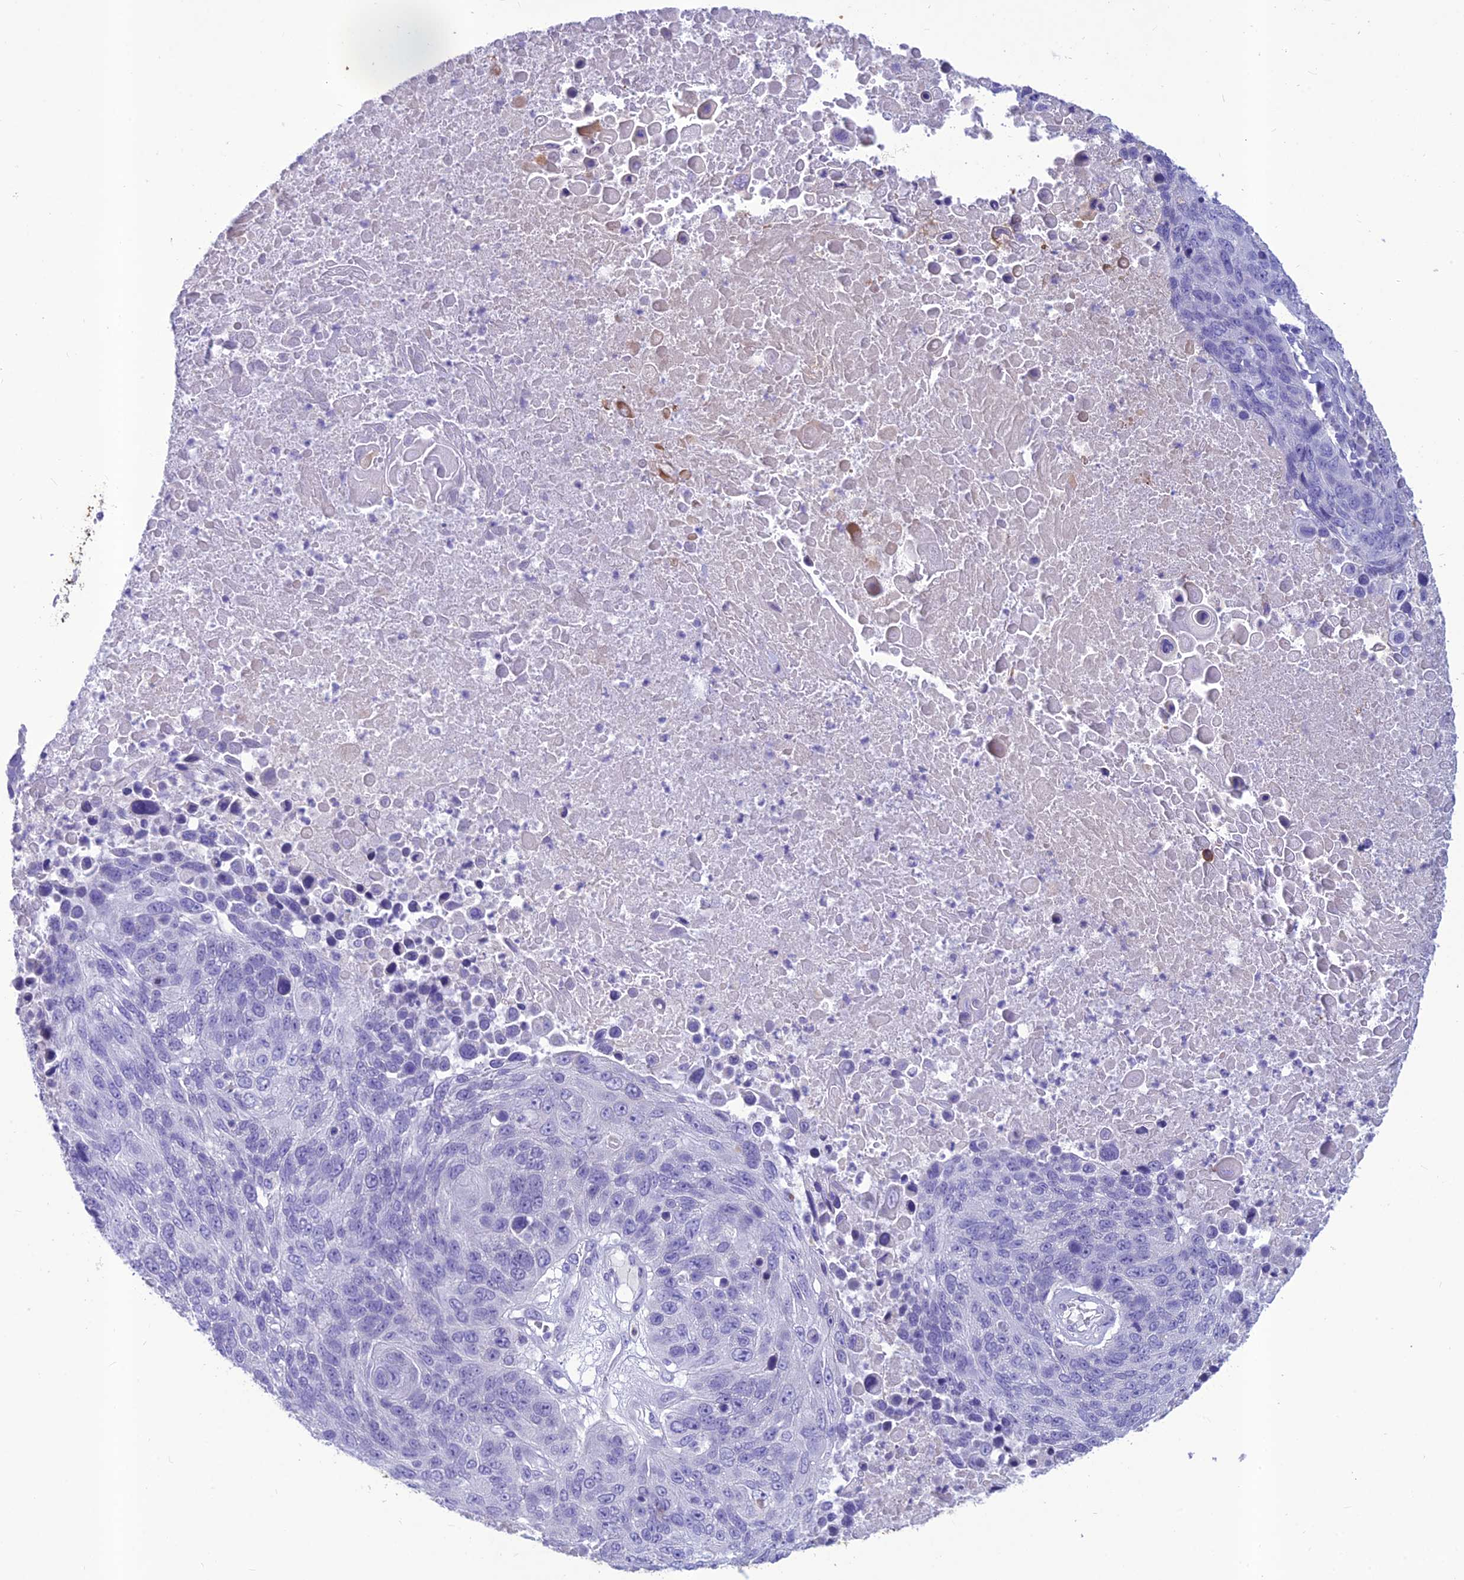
{"staining": {"intensity": "negative", "quantity": "none", "location": "none"}, "tissue": "lung cancer", "cell_type": "Tumor cells", "image_type": "cancer", "snomed": [{"axis": "morphology", "description": "Normal tissue, NOS"}, {"axis": "morphology", "description": "Squamous cell carcinoma, NOS"}, {"axis": "topography", "description": "Lymph node"}, {"axis": "topography", "description": "Lung"}], "caption": "An IHC image of lung squamous cell carcinoma is shown. There is no staining in tumor cells of lung squamous cell carcinoma.", "gene": "IFT172", "patient": {"sex": "male", "age": 66}}